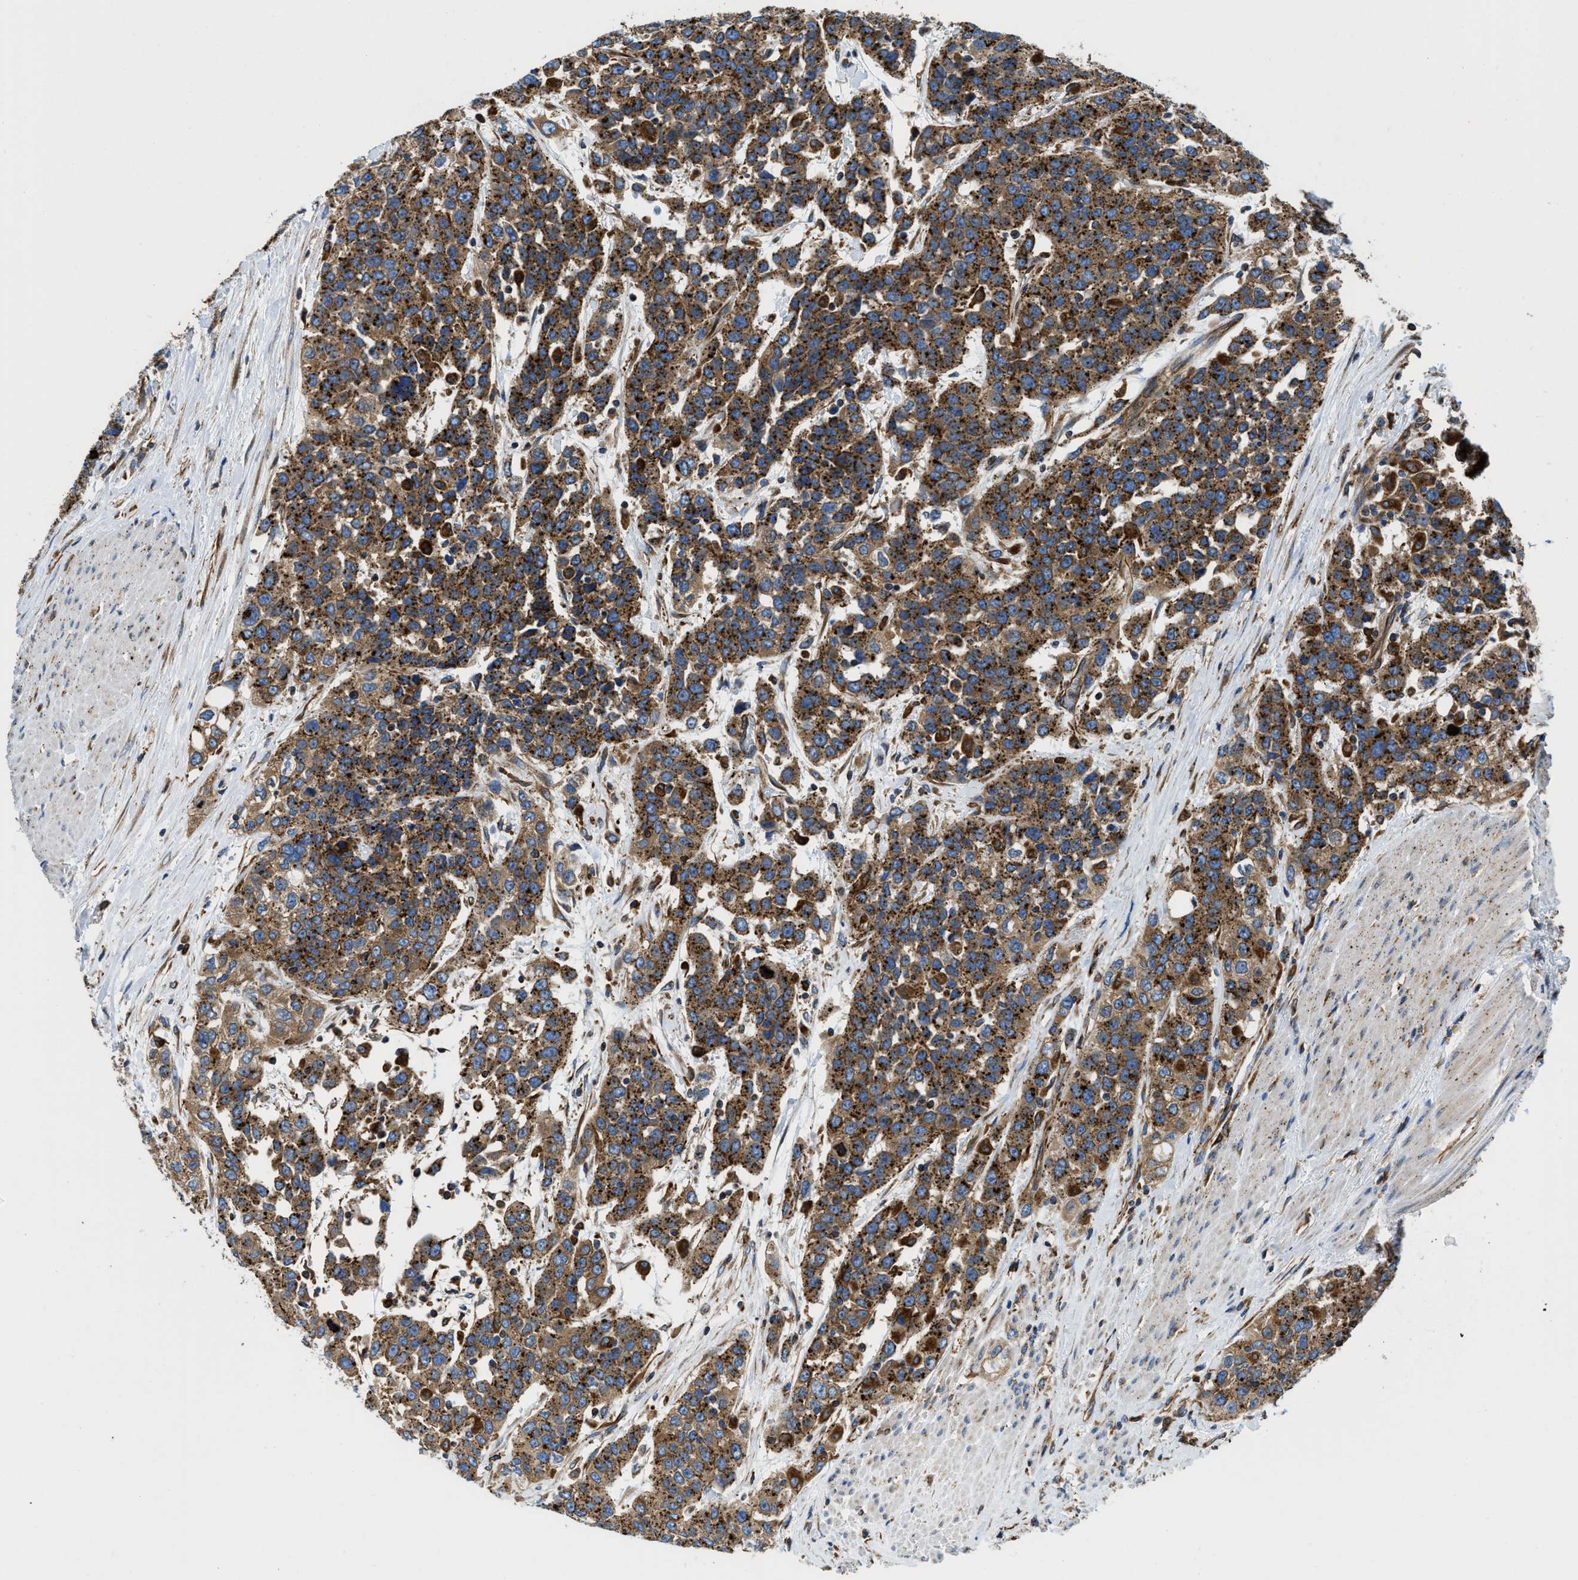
{"staining": {"intensity": "moderate", "quantity": ">75%", "location": "cytoplasmic/membranous"}, "tissue": "urothelial cancer", "cell_type": "Tumor cells", "image_type": "cancer", "snomed": [{"axis": "morphology", "description": "Urothelial carcinoma, High grade"}, {"axis": "topography", "description": "Urinary bladder"}], "caption": "High-power microscopy captured an IHC histopathology image of urothelial carcinoma (high-grade), revealing moderate cytoplasmic/membranous positivity in approximately >75% of tumor cells.", "gene": "HSD17B12", "patient": {"sex": "female", "age": 80}}